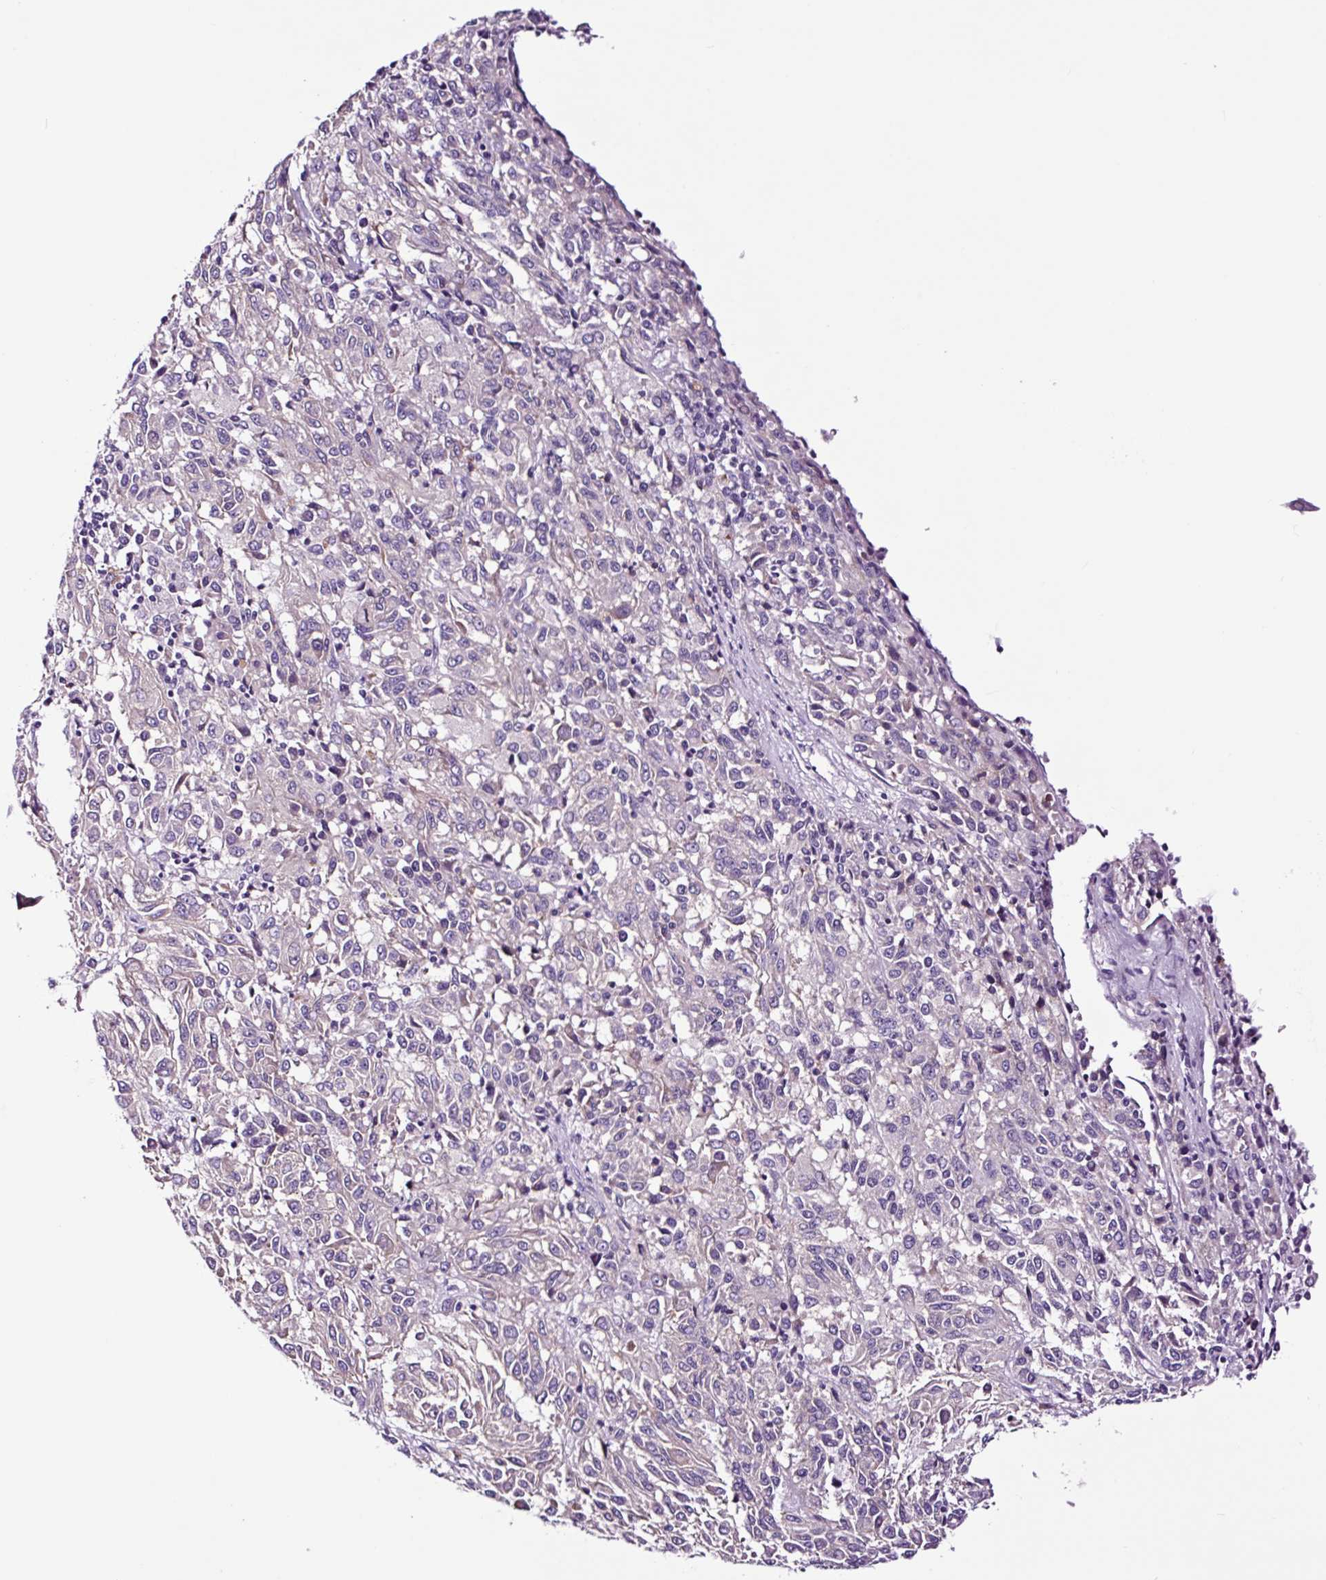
{"staining": {"intensity": "negative", "quantity": "none", "location": "none"}, "tissue": "melanoma", "cell_type": "Tumor cells", "image_type": "cancer", "snomed": [{"axis": "morphology", "description": "Malignant melanoma, Metastatic site"}, {"axis": "topography", "description": "Lung"}], "caption": "Protein analysis of melanoma displays no significant staining in tumor cells.", "gene": "FBXL7", "patient": {"sex": "male", "age": 64}}